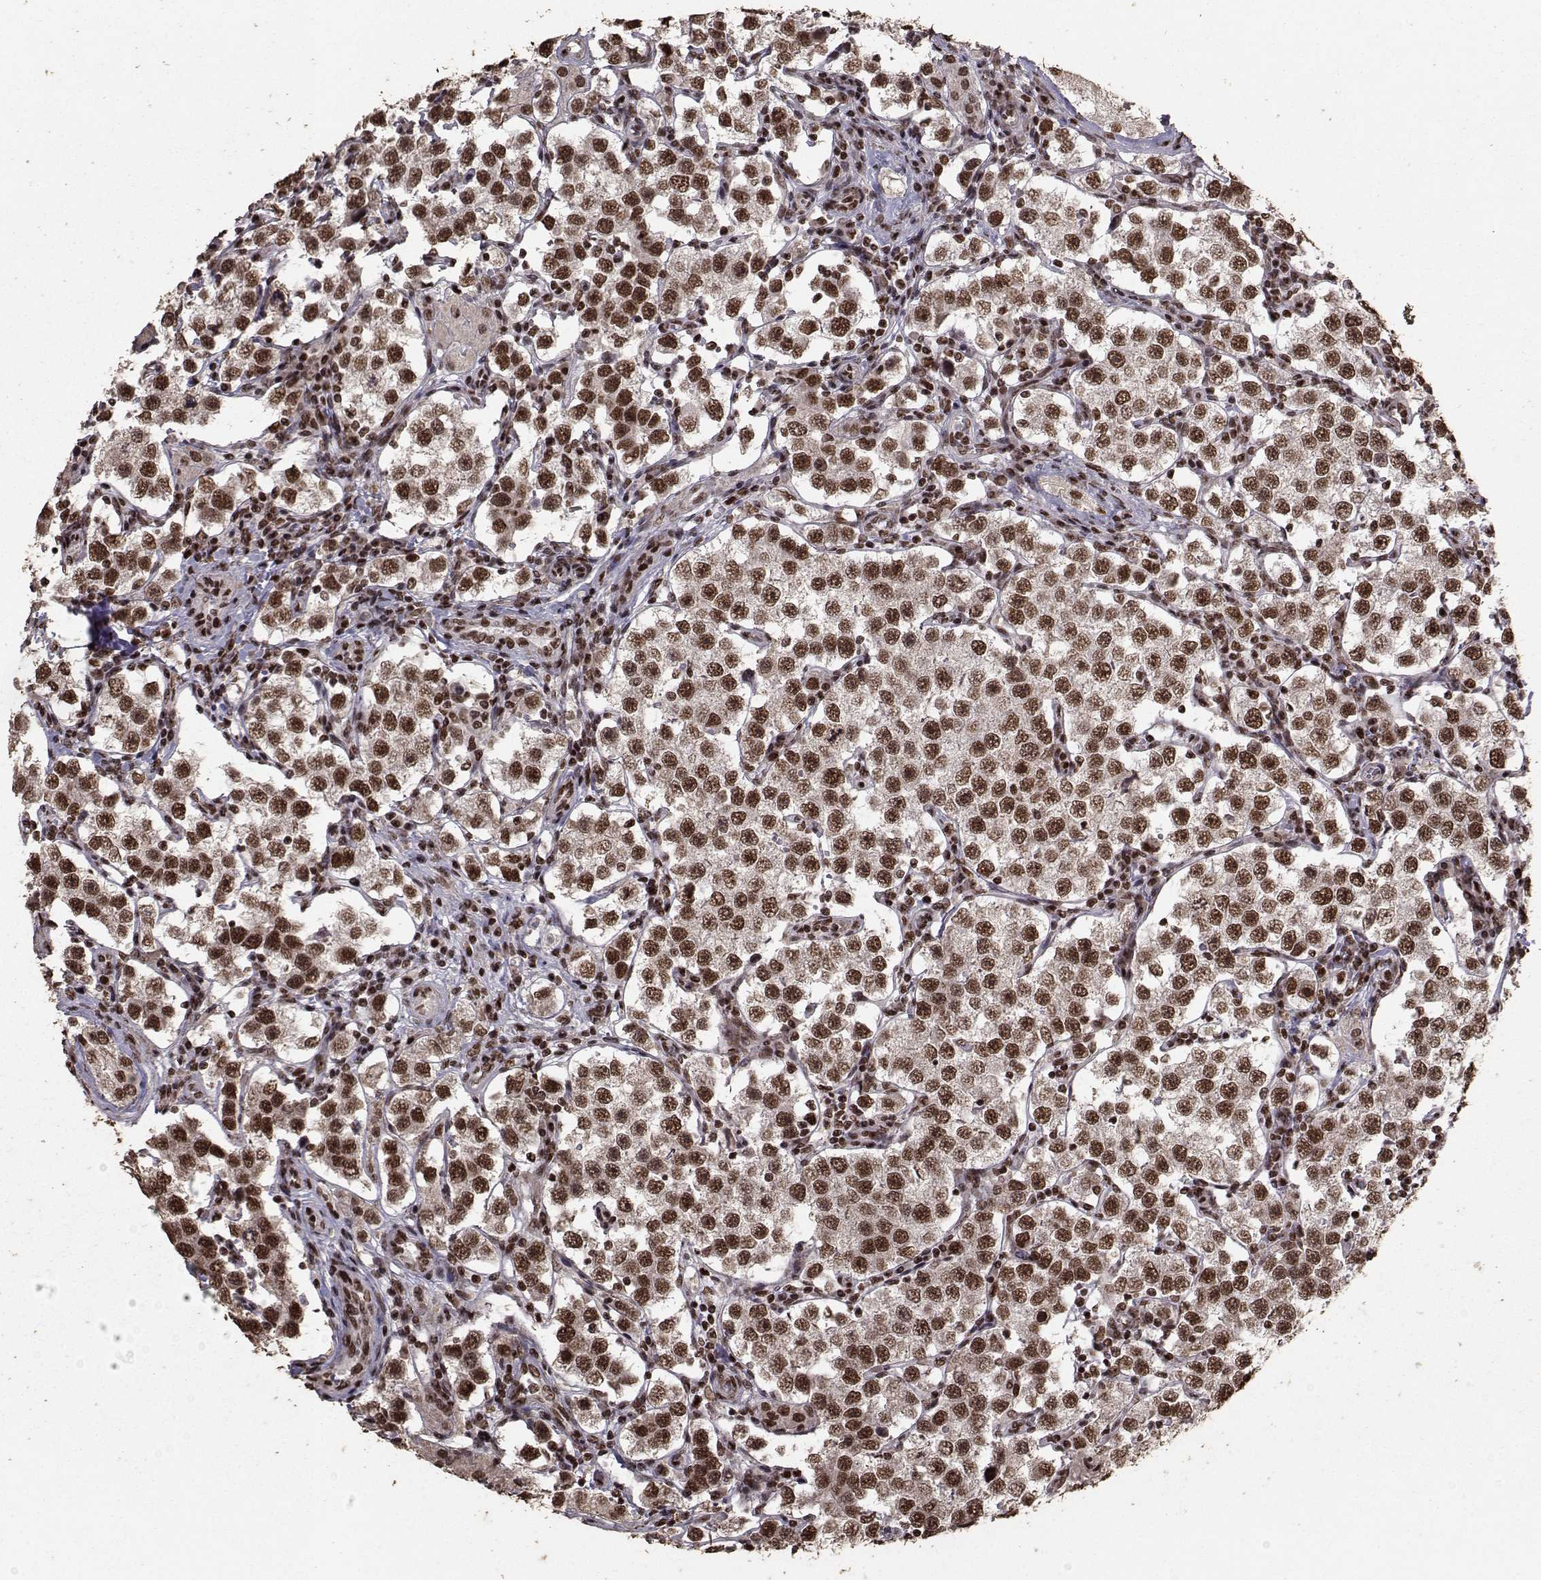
{"staining": {"intensity": "strong", "quantity": ">75%", "location": "cytoplasmic/membranous,nuclear"}, "tissue": "testis cancer", "cell_type": "Tumor cells", "image_type": "cancer", "snomed": [{"axis": "morphology", "description": "Seminoma, NOS"}, {"axis": "topography", "description": "Testis"}], "caption": "A high amount of strong cytoplasmic/membranous and nuclear staining is appreciated in approximately >75% of tumor cells in testis seminoma tissue.", "gene": "SF1", "patient": {"sex": "male", "age": 37}}